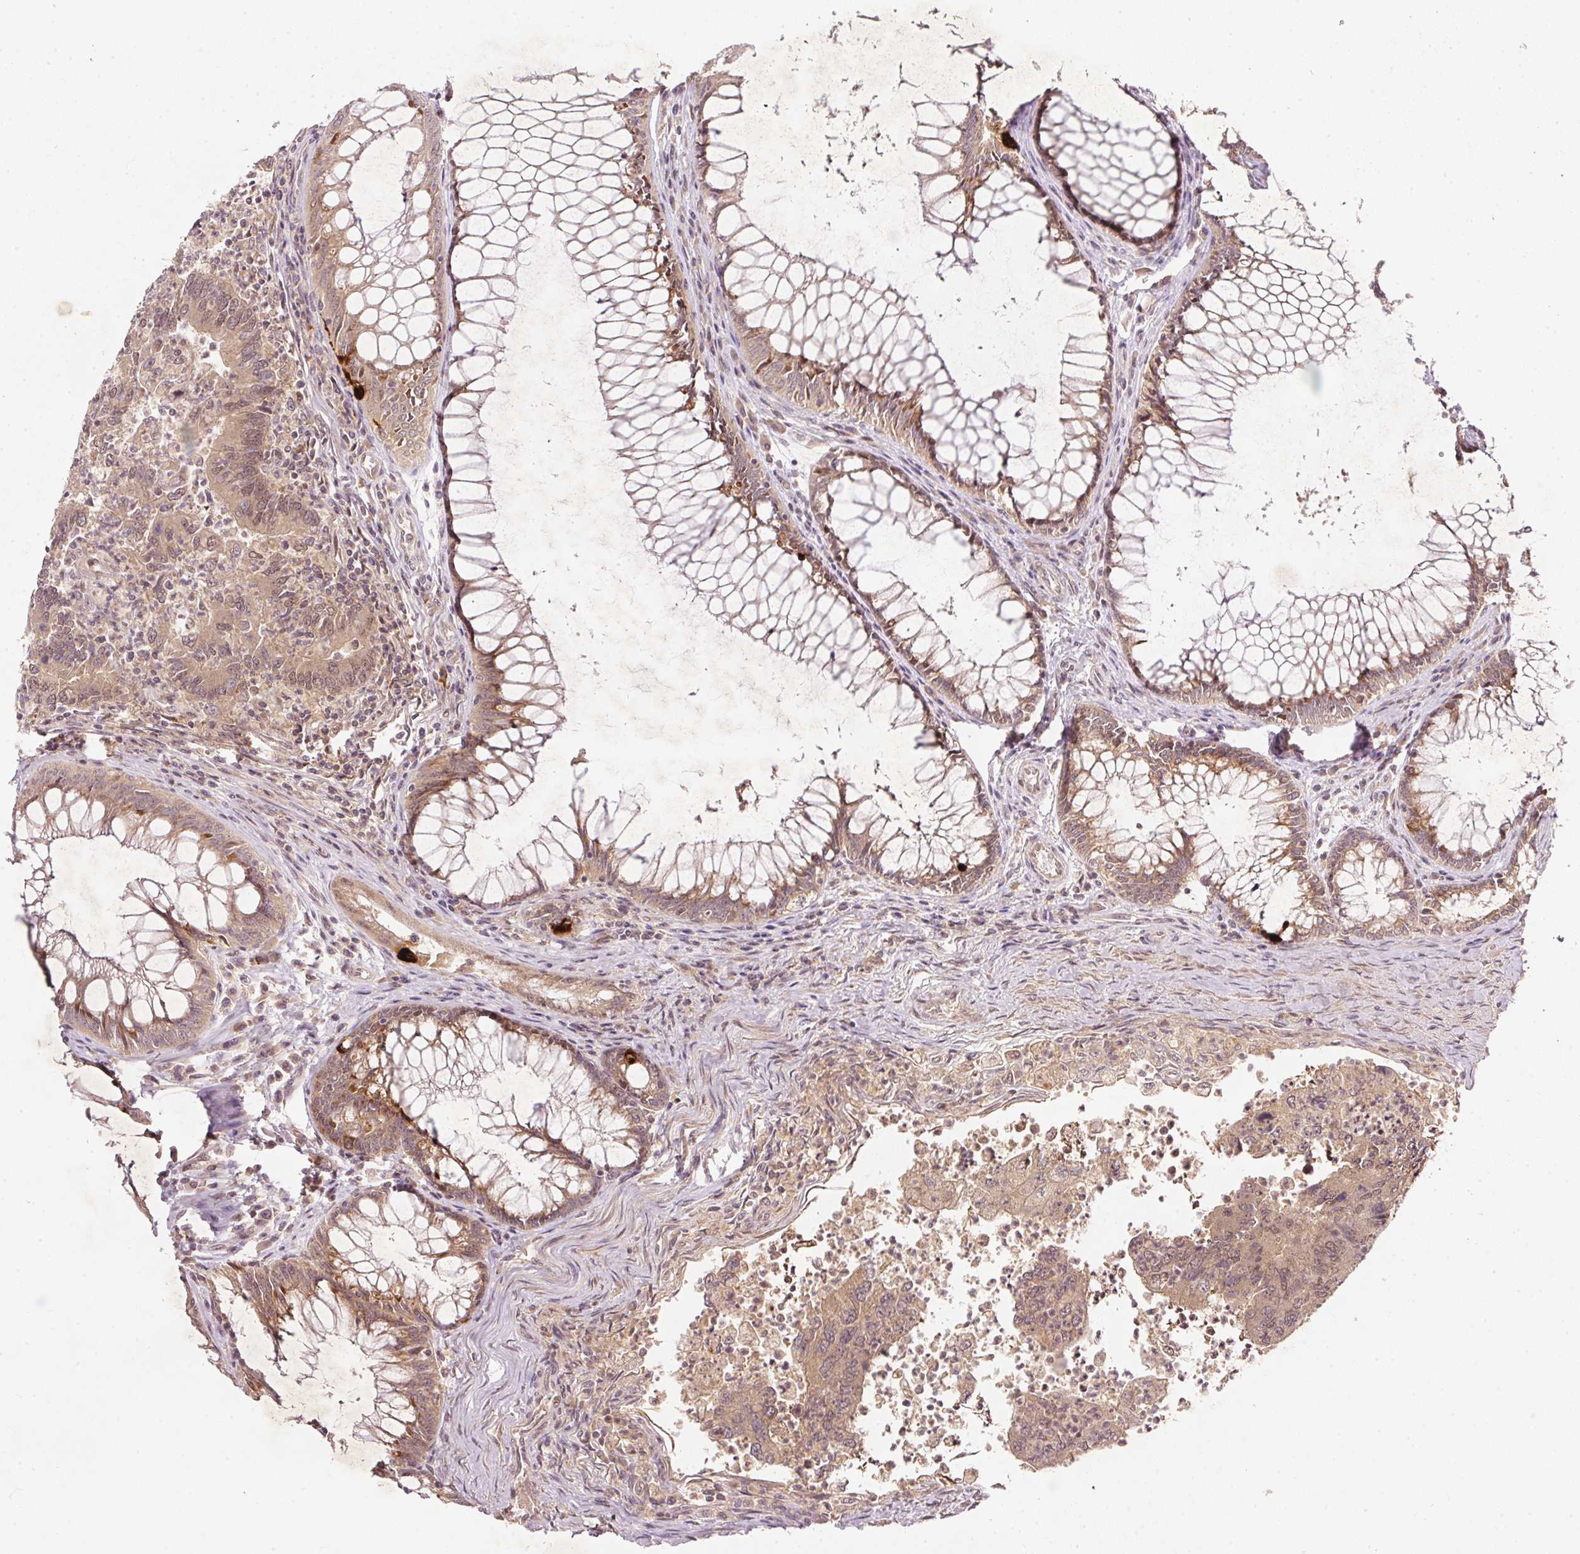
{"staining": {"intensity": "moderate", "quantity": ">75%", "location": "cytoplasmic/membranous"}, "tissue": "colorectal cancer", "cell_type": "Tumor cells", "image_type": "cancer", "snomed": [{"axis": "morphology", "description": "Adenocarcinoma, NOS"}, {"axis": "topography", "description": "Colon"}], "caption": "Approximately >75% of tumor cells in colorectal adenocarcinoma demonstrate moderate cytoplasmic/membranous protein expression as visualized by brown immunohistochemical staining.", "gene": "PCDHB1", "patient": {"sex": "female", "age": 67}}